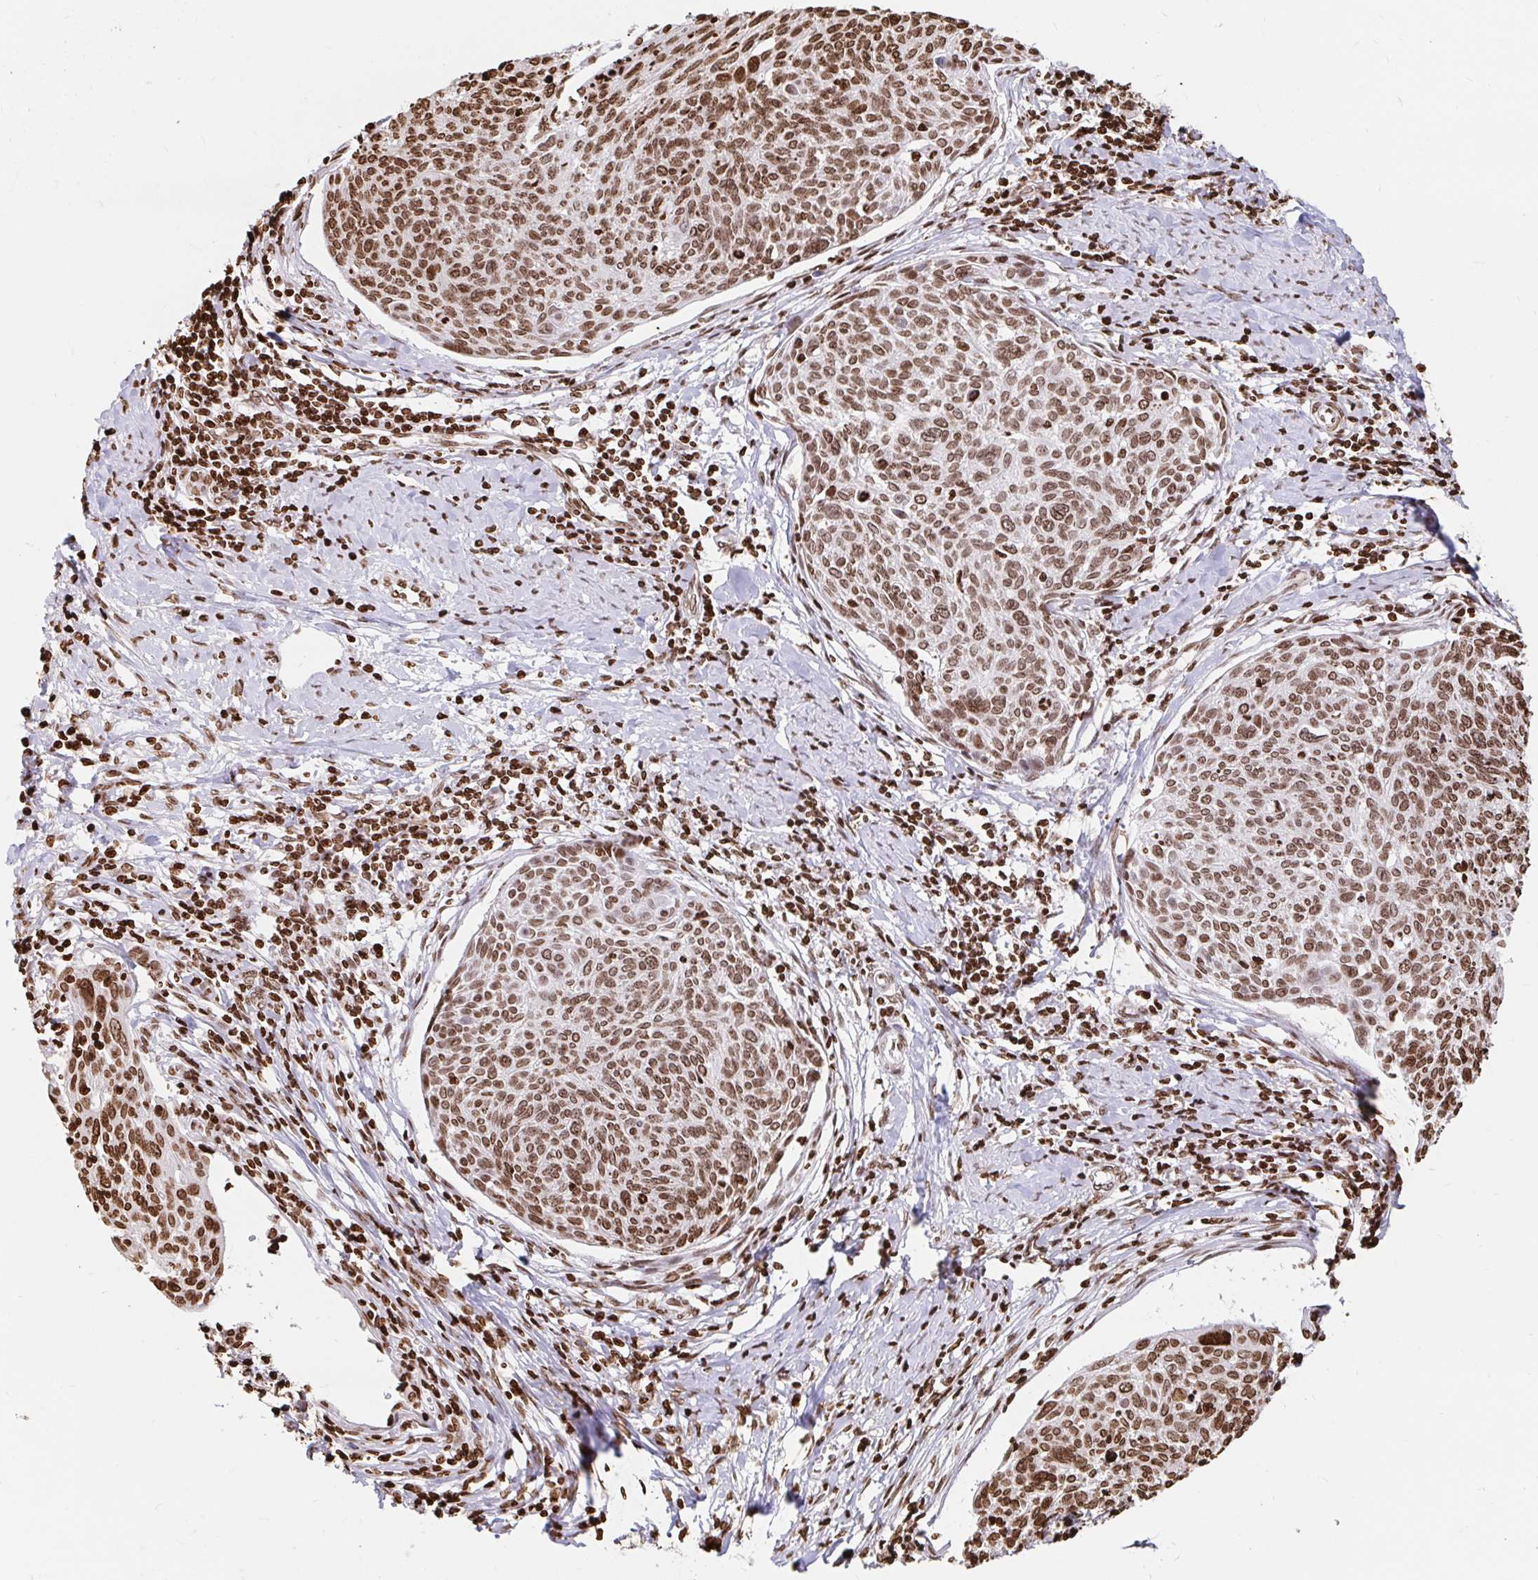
{"staining": {"intensity": "moderate", "quantity": ">75%", "location": "nuclear"}, "tissue": "cervical cancer", "cell_type": "Tumor cells", "image_type": "cancer", "snomed": [{"axis": "morphology", "description": "Squamous cell carcinoma, NOS"}, {"axis": "topography", "description": "Cervix"}], "caption": "Immunohistochemistry (IHC) micrograph of neoplastic tissue: squamous cell carcinoma (cervical) stained using immunohistochemistry displays medium levels of moderate protein expression localized specifically in the nuclear of tumor cells, appearing as a nuclear brown color.", "gene": "H2BC5", "patient": {"sex": "female", "age": 49}}